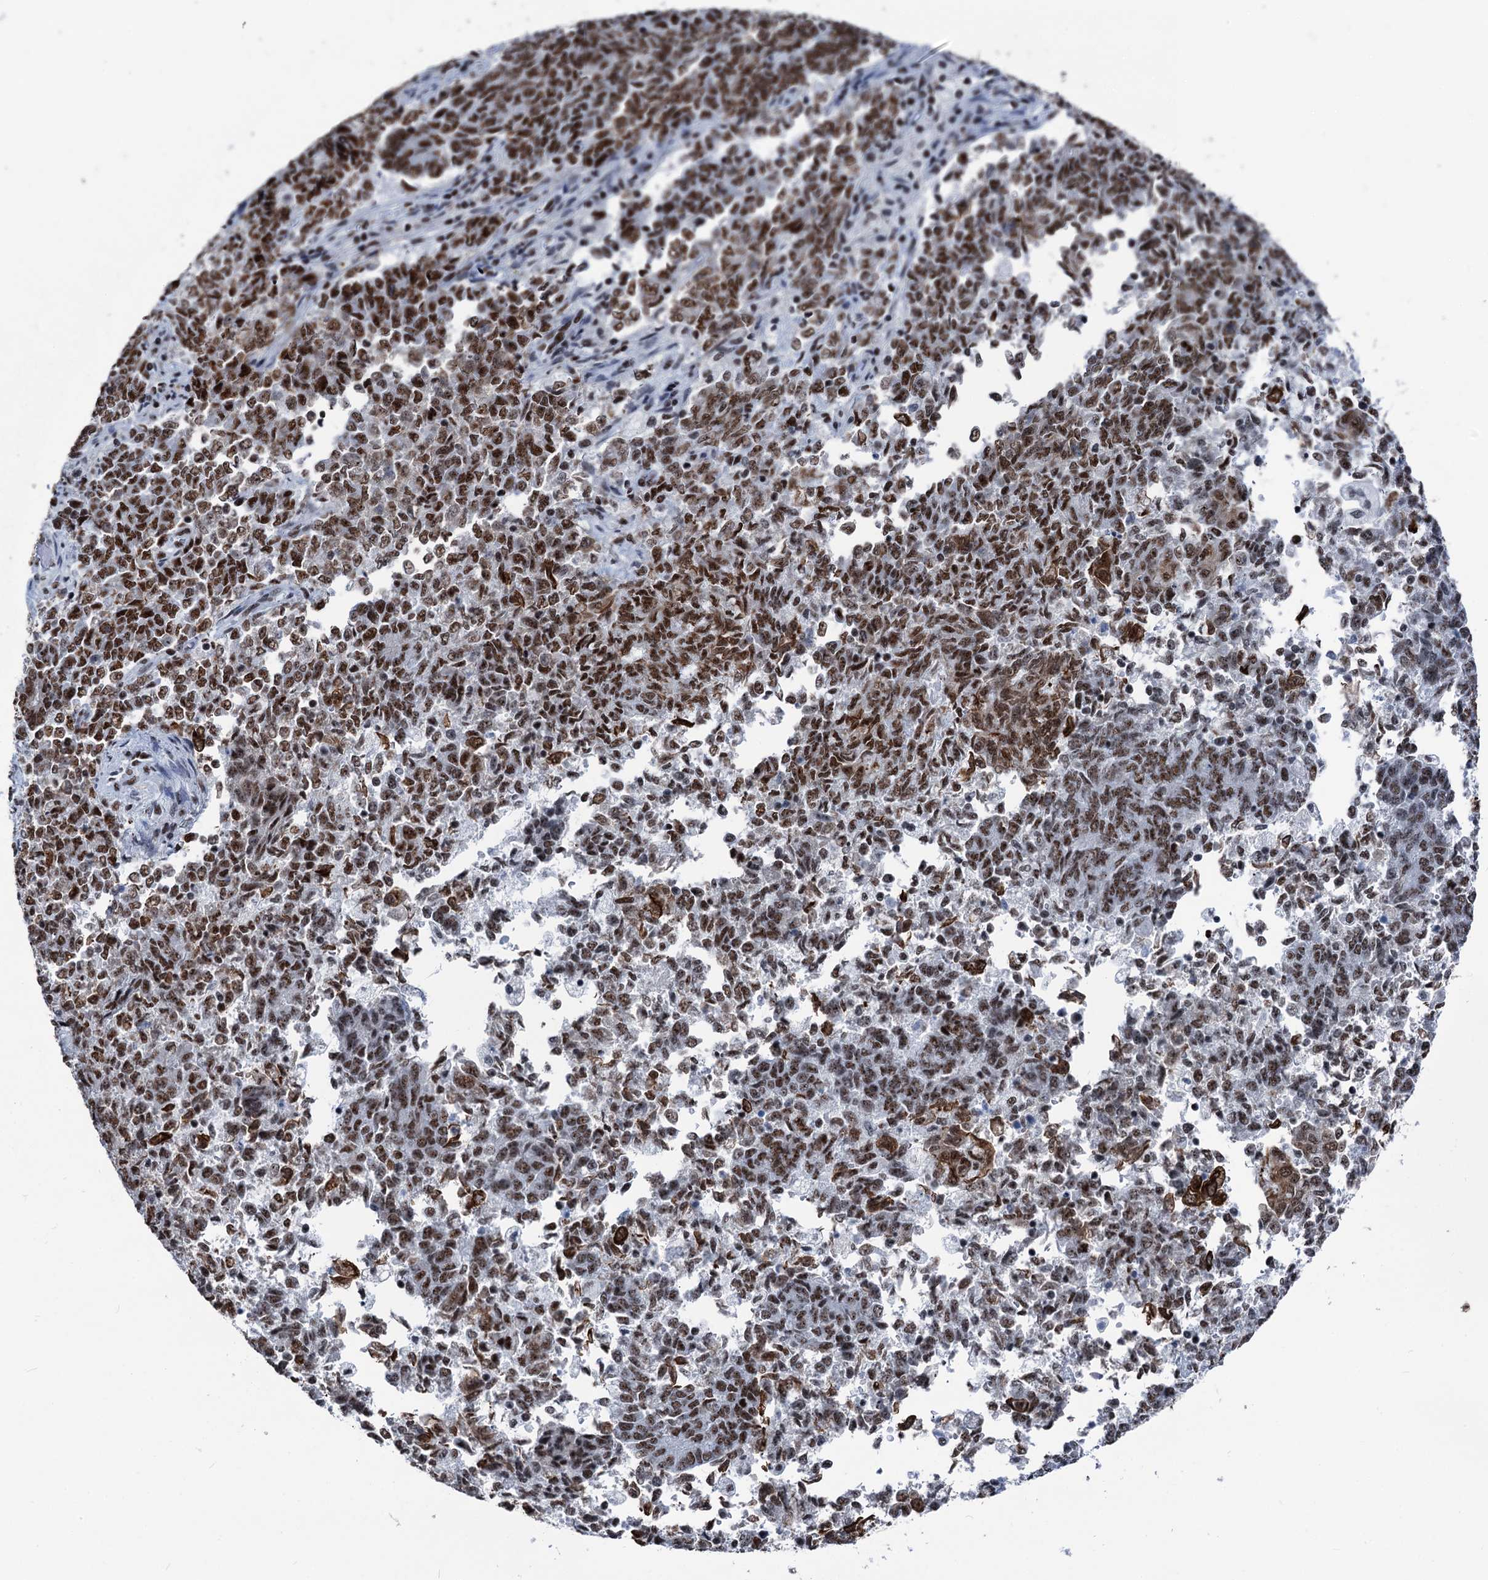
{"staining": {"intensity": "moderate", "quantity": ">75%", "location": "nuclear"}, "tissue": "endometrial cancer", "cell_type": "Tumor cells", "image_type": "cancer", "snomed": [{"axis": "morphology", "description": "Adenocarcinoma, NOS"}, {"axis": "topography", "description": "Endometrium"}], "caption": "This photomicrograph shows immunohistochemistry staining of endometrial cancer, with medium moderate nuclear positivity in approximately >75% of tumor cells.", "gene": "DDX23", "patient": {"sex": "female", "age": 80}}